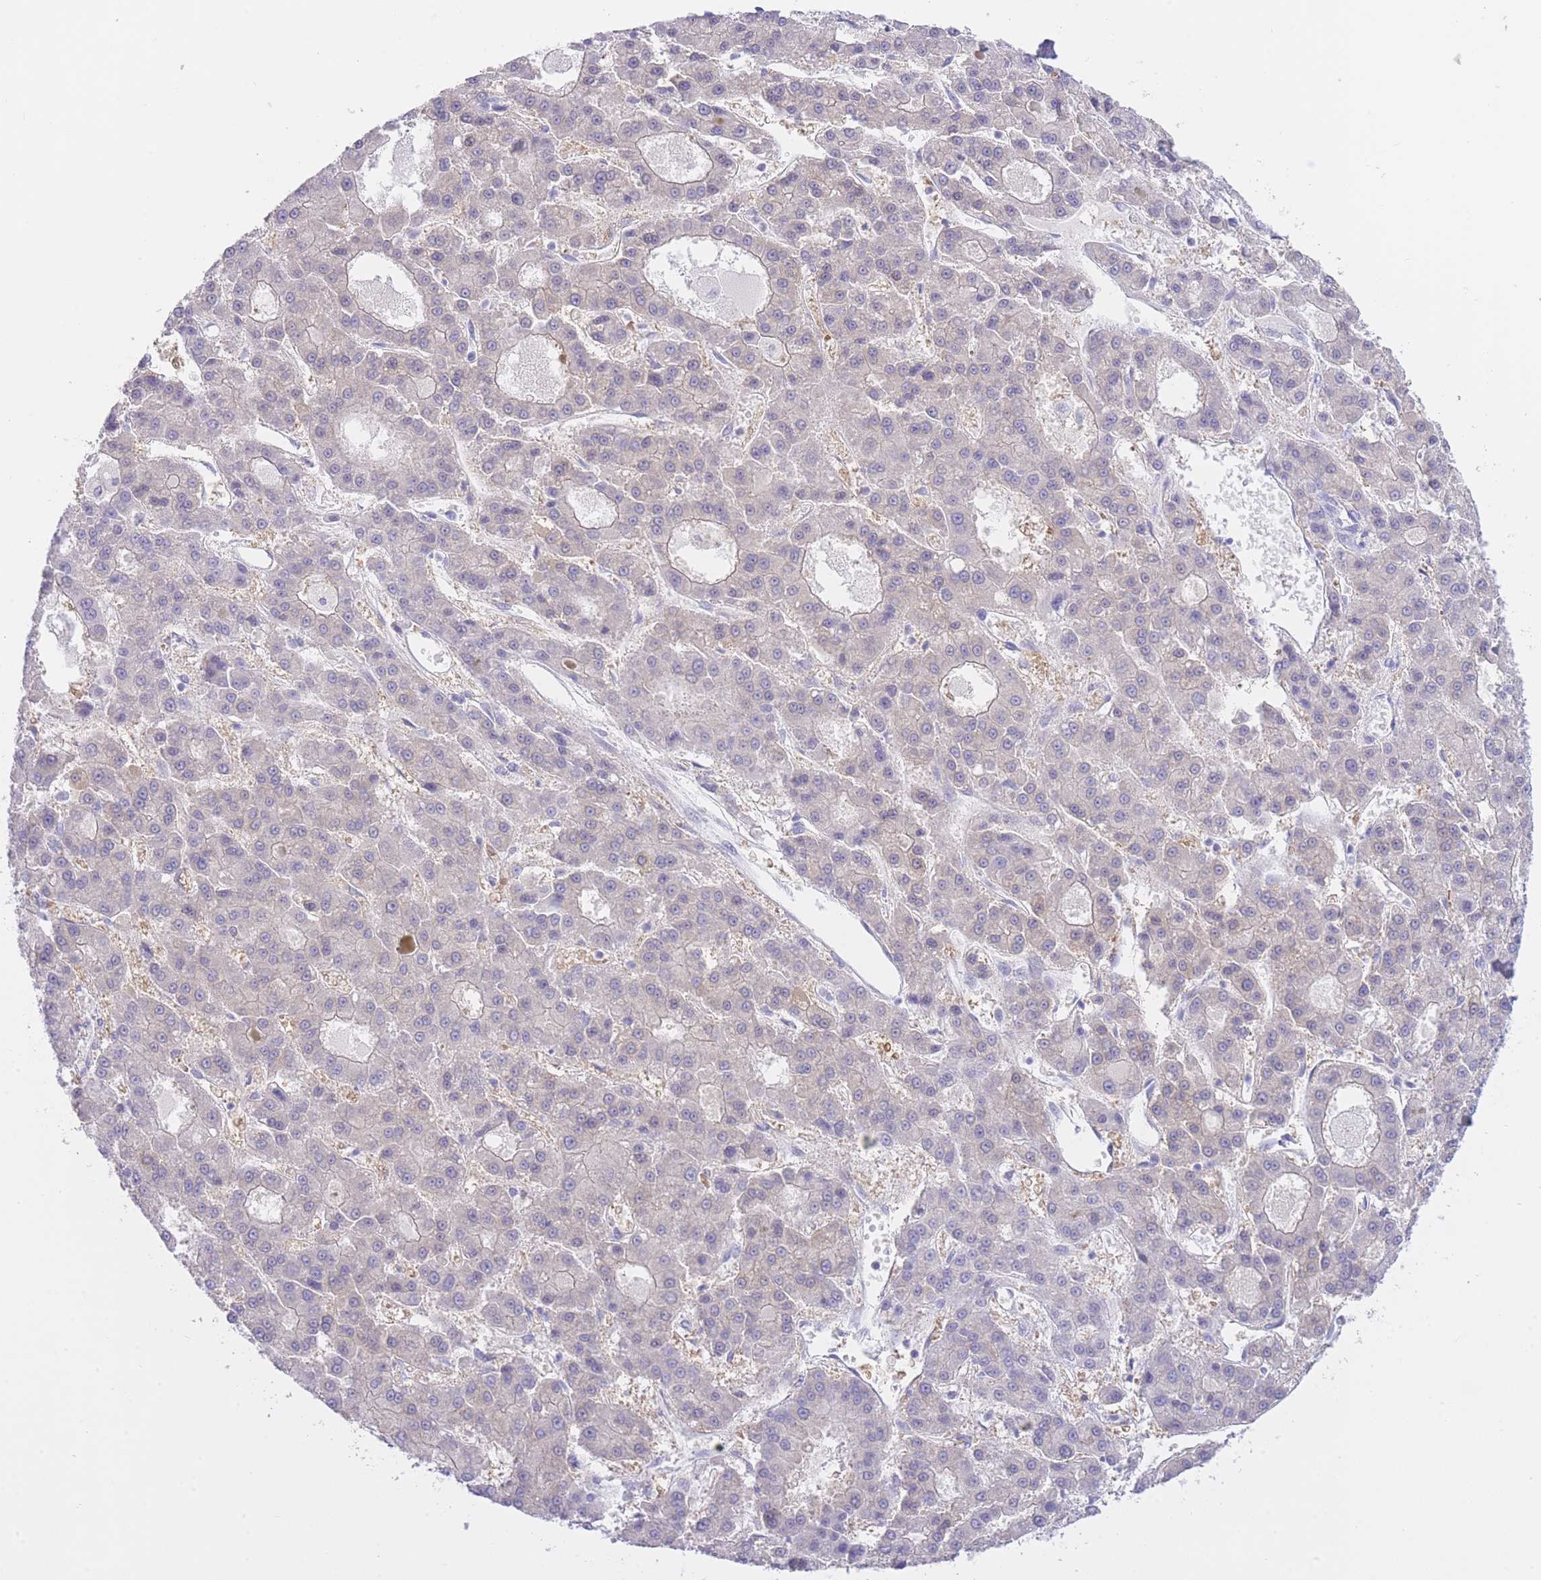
{"staining": {"intensity": "negative", "quantity": "none", "location": "none"}, "tissue": "liver cancer", "cell_type": "Tumor cells", "image_type": "cancer", "snomed": [{"axis": "morphology", "description": "Carcinoma, Hepatocellular, NOS"}, {"axis": "topography", "description": "Liver"}], "caption": "Tumor cells show no significant staining in liver cancer (hepatocellular carcinoma).", "gene": "ZNF212", "patient": {"sex": "male", "age": 70}}